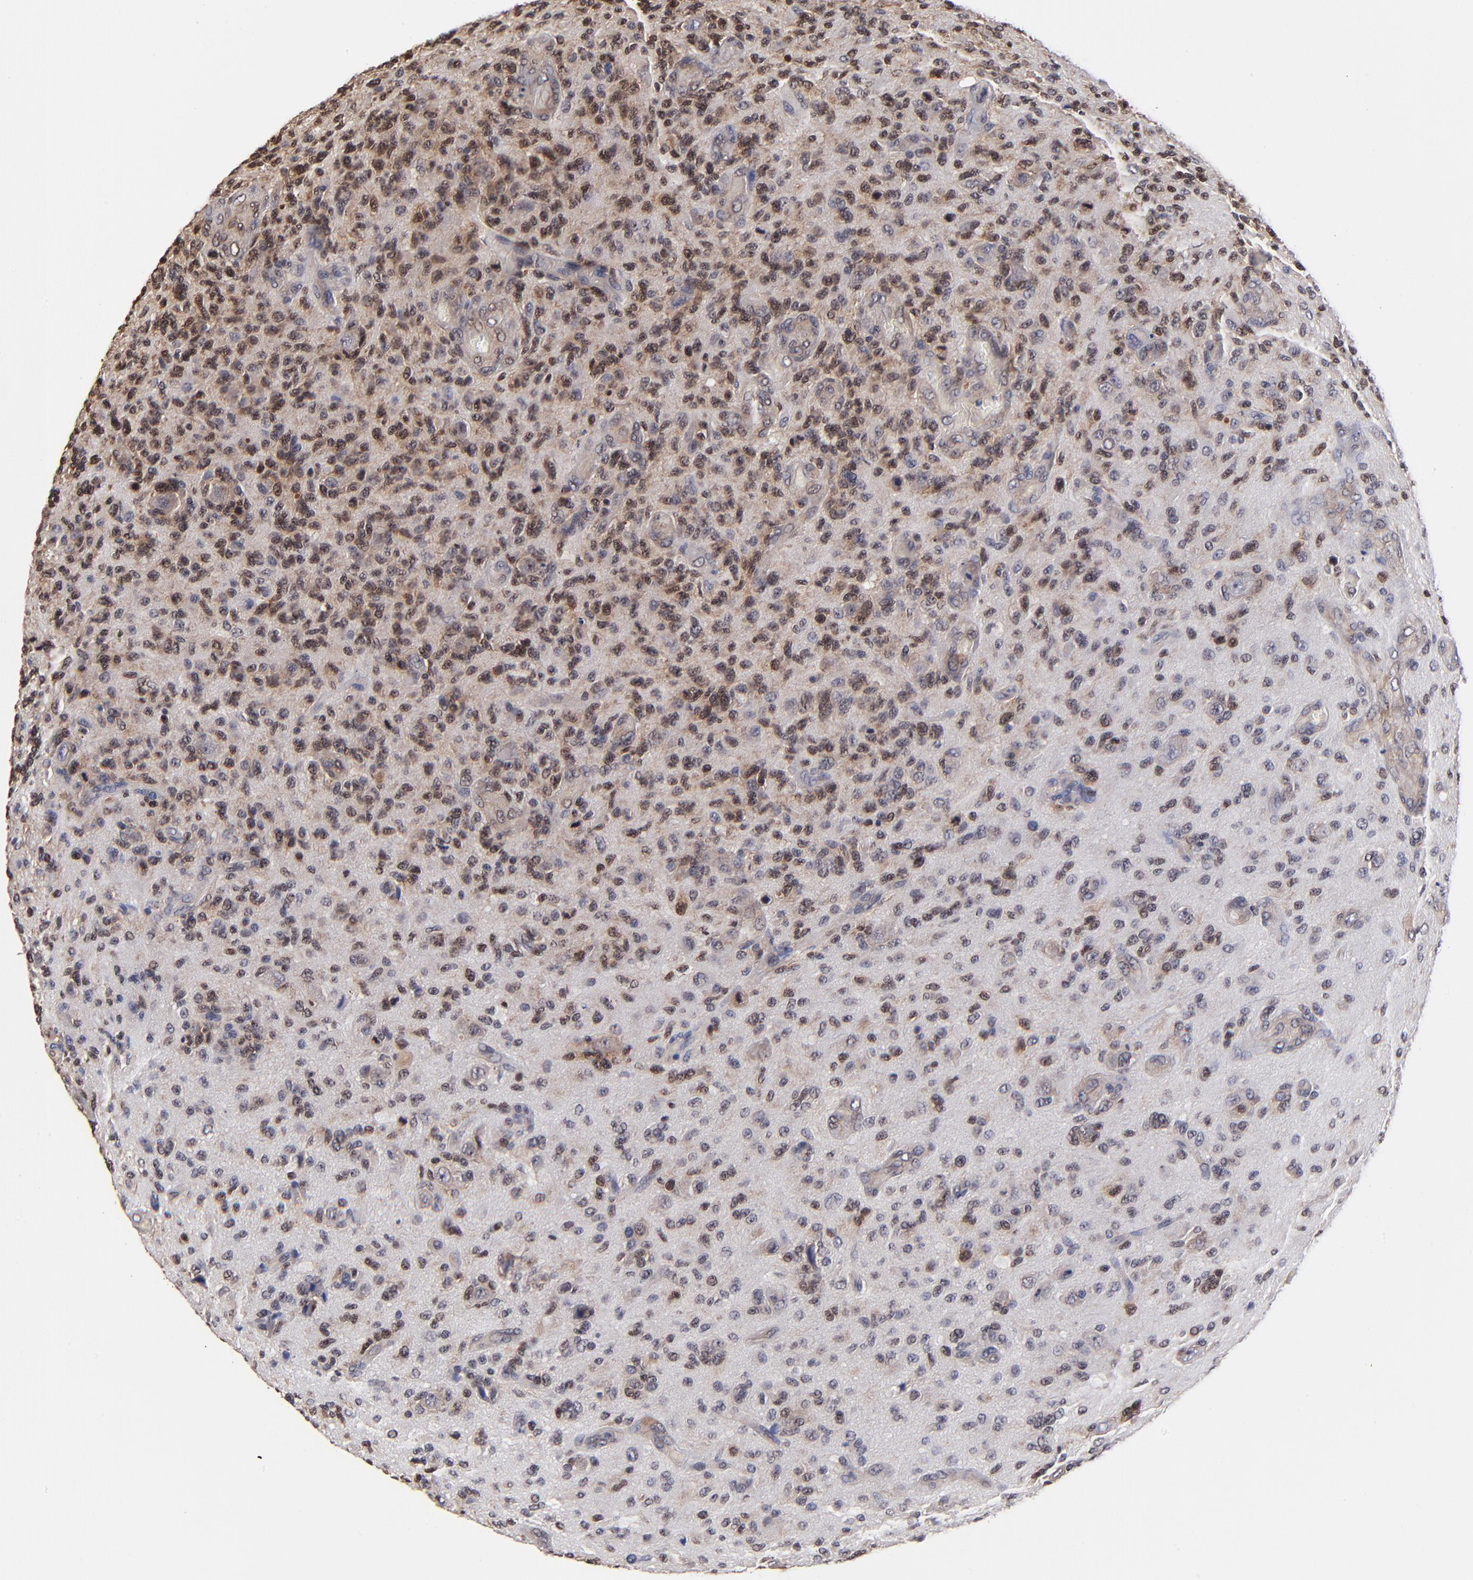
{"staining": {"intensity": "moderate", "quantity": "<25%", "location": "nuclear"}, "tissue": "glioma", "cell_type": "Tumor cells", "image_type": "cancer", "snomed": [{"axis": "morphology", "description": "Glioma, malignant, High grade"}, {"axis": "topography", "description": "Brain"}], "caption": "IHC micrograph of neoplastic tissue: human glioma stained using immunohistochemistry (IHC) demonstrates low levels of moderate protein expression localized specifically in the nuclear of tumor cells, appearing as a nuclear brown color.", "gene": "DCTPP1", "patient": {"sex": "male", "age": 36}}